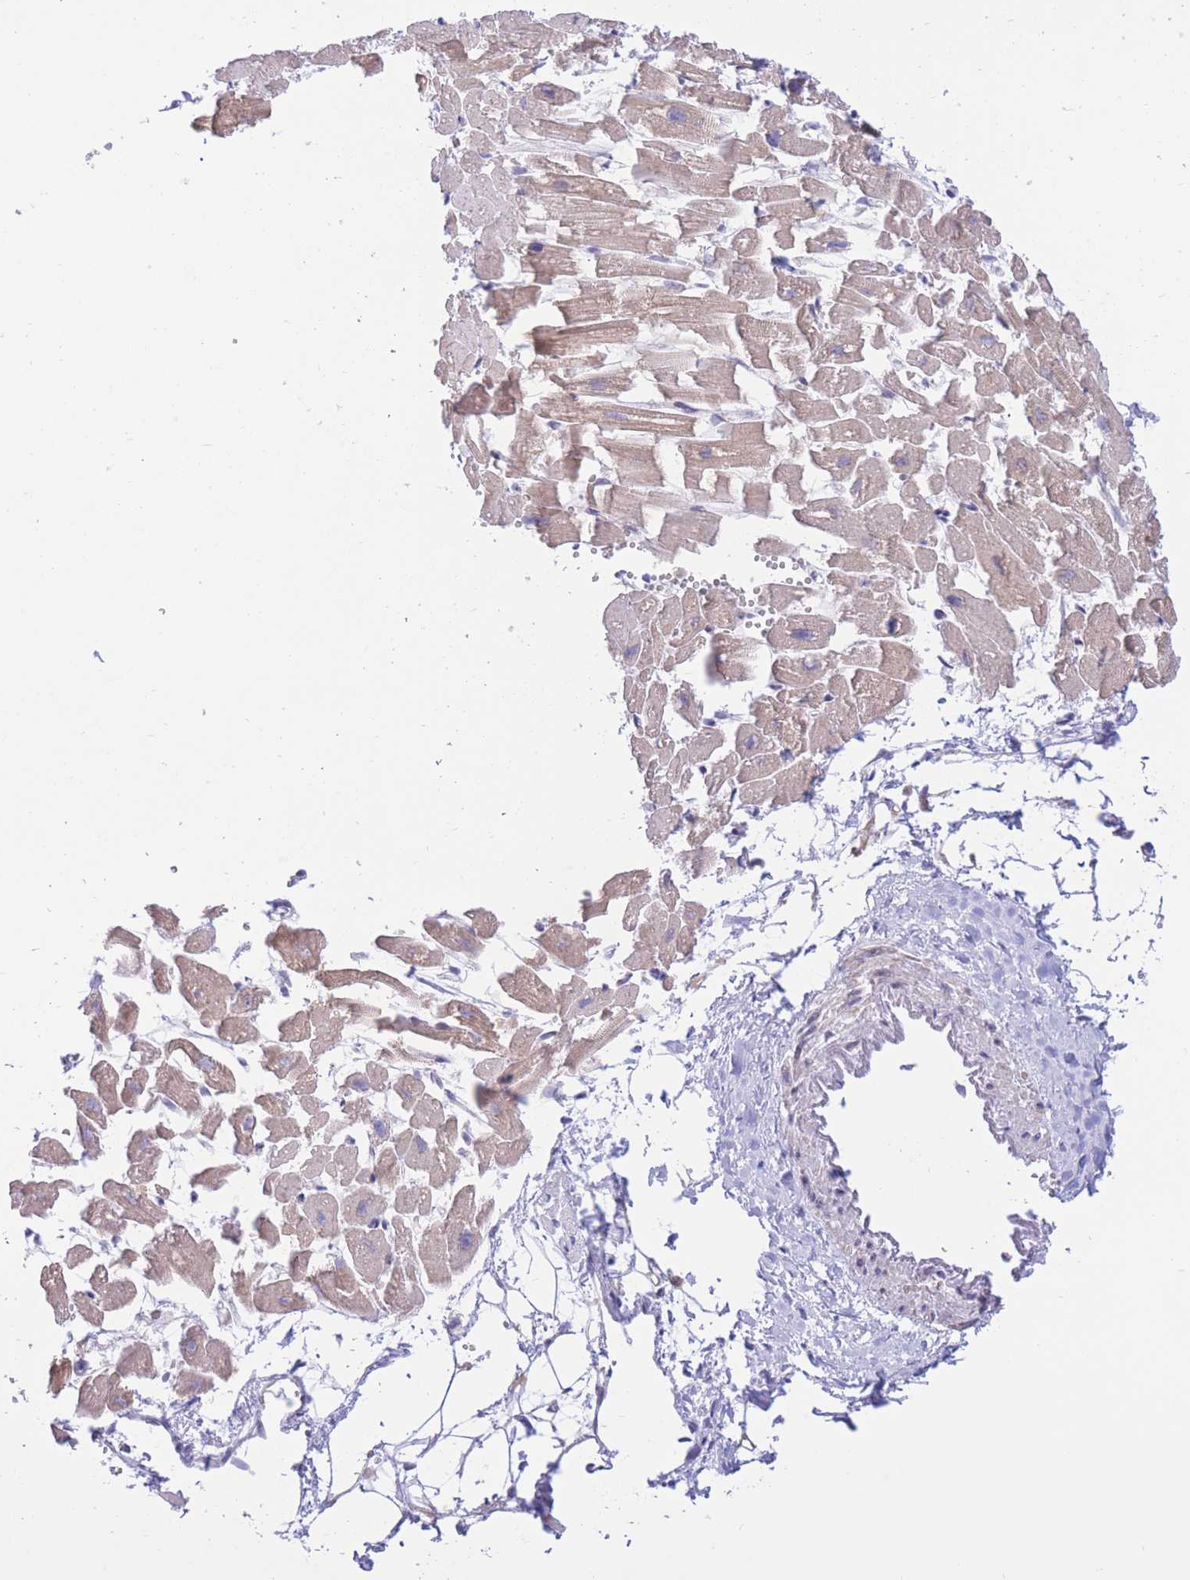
{"staining": {"intensity": "weak", "quantity": ">75%", "location": "cytoplasmic/membranous"}, "tissue": "heart muscle", "cell_type": "Cardiomyocytes", "image_type": "normal", "snomed": [{"axis": "morphology", "description": "Normal tissue, NOS"}, {"axis": "topography", "description": "Heart"}], "caption": "Protein analysis of benign heart muscle demonstrates weak cytoplasmic/membranous expression in approximately >75% of cardiomyocytes. (DAB (3,3'-diaminobenzidine) IHC with brightfield microscopy, high magnification).", "gene": "RPL39L", "patient": {"sex": "female", "age": 64}}